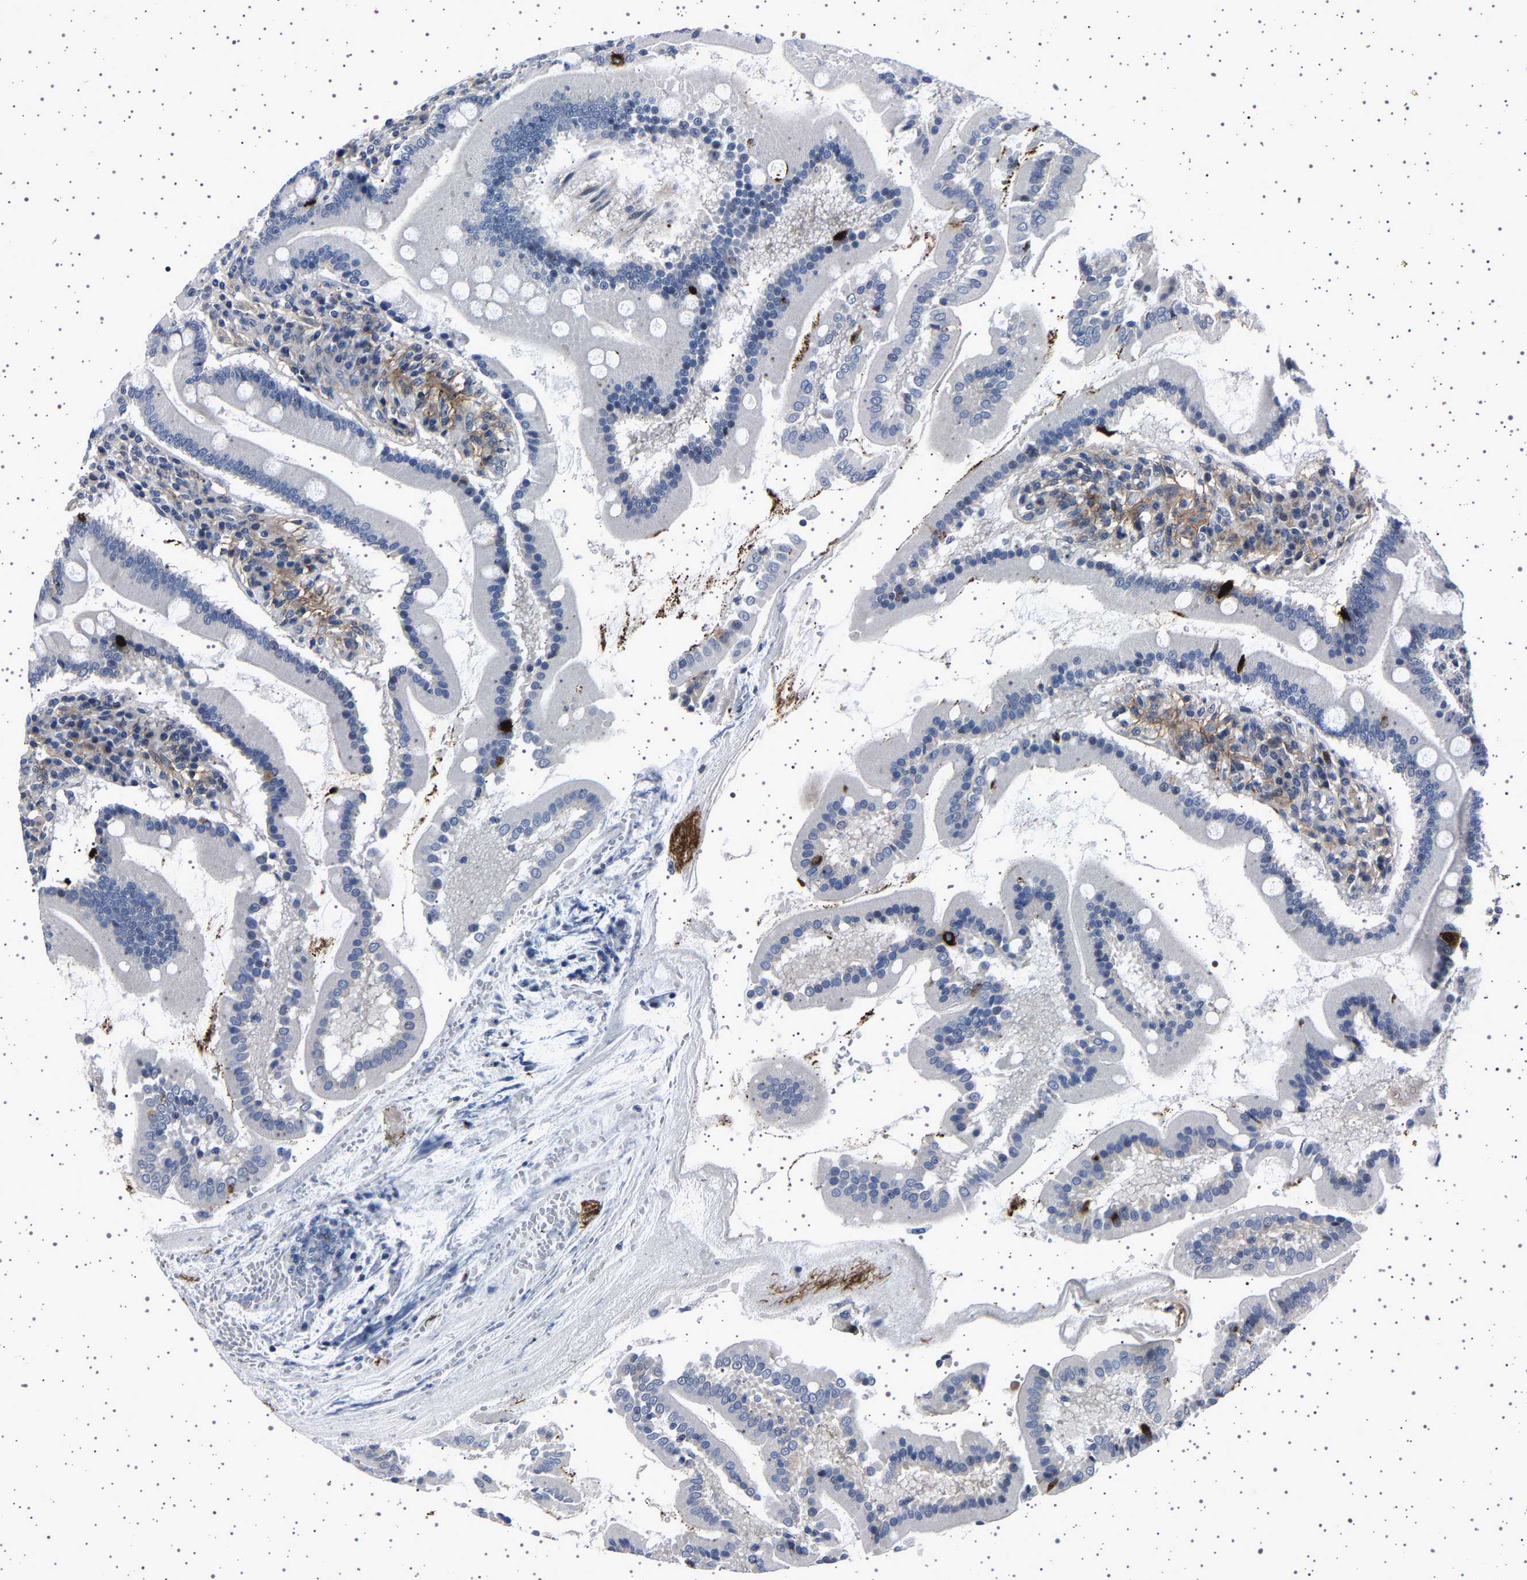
{"staining": {"intensity": "moderate", "quantity": "25%-75%", "location": "cytoplasmic/membranous"}, "tissue": "duodenum", "cell_type": "Glandular cells", "image_type": "normal", "snomed": [{"axis": "morphology", "description": "Normal tissue, NOS"}, {"axis": "topography", "description": "Duodenum"}], "caption": "Glandular cells show moderate cytoplasmic/membranous positivity in about 25%-75% of cells in normal duodenum.", "gene": "PAK5", "patient": {"sex": "male", "age": 50}}